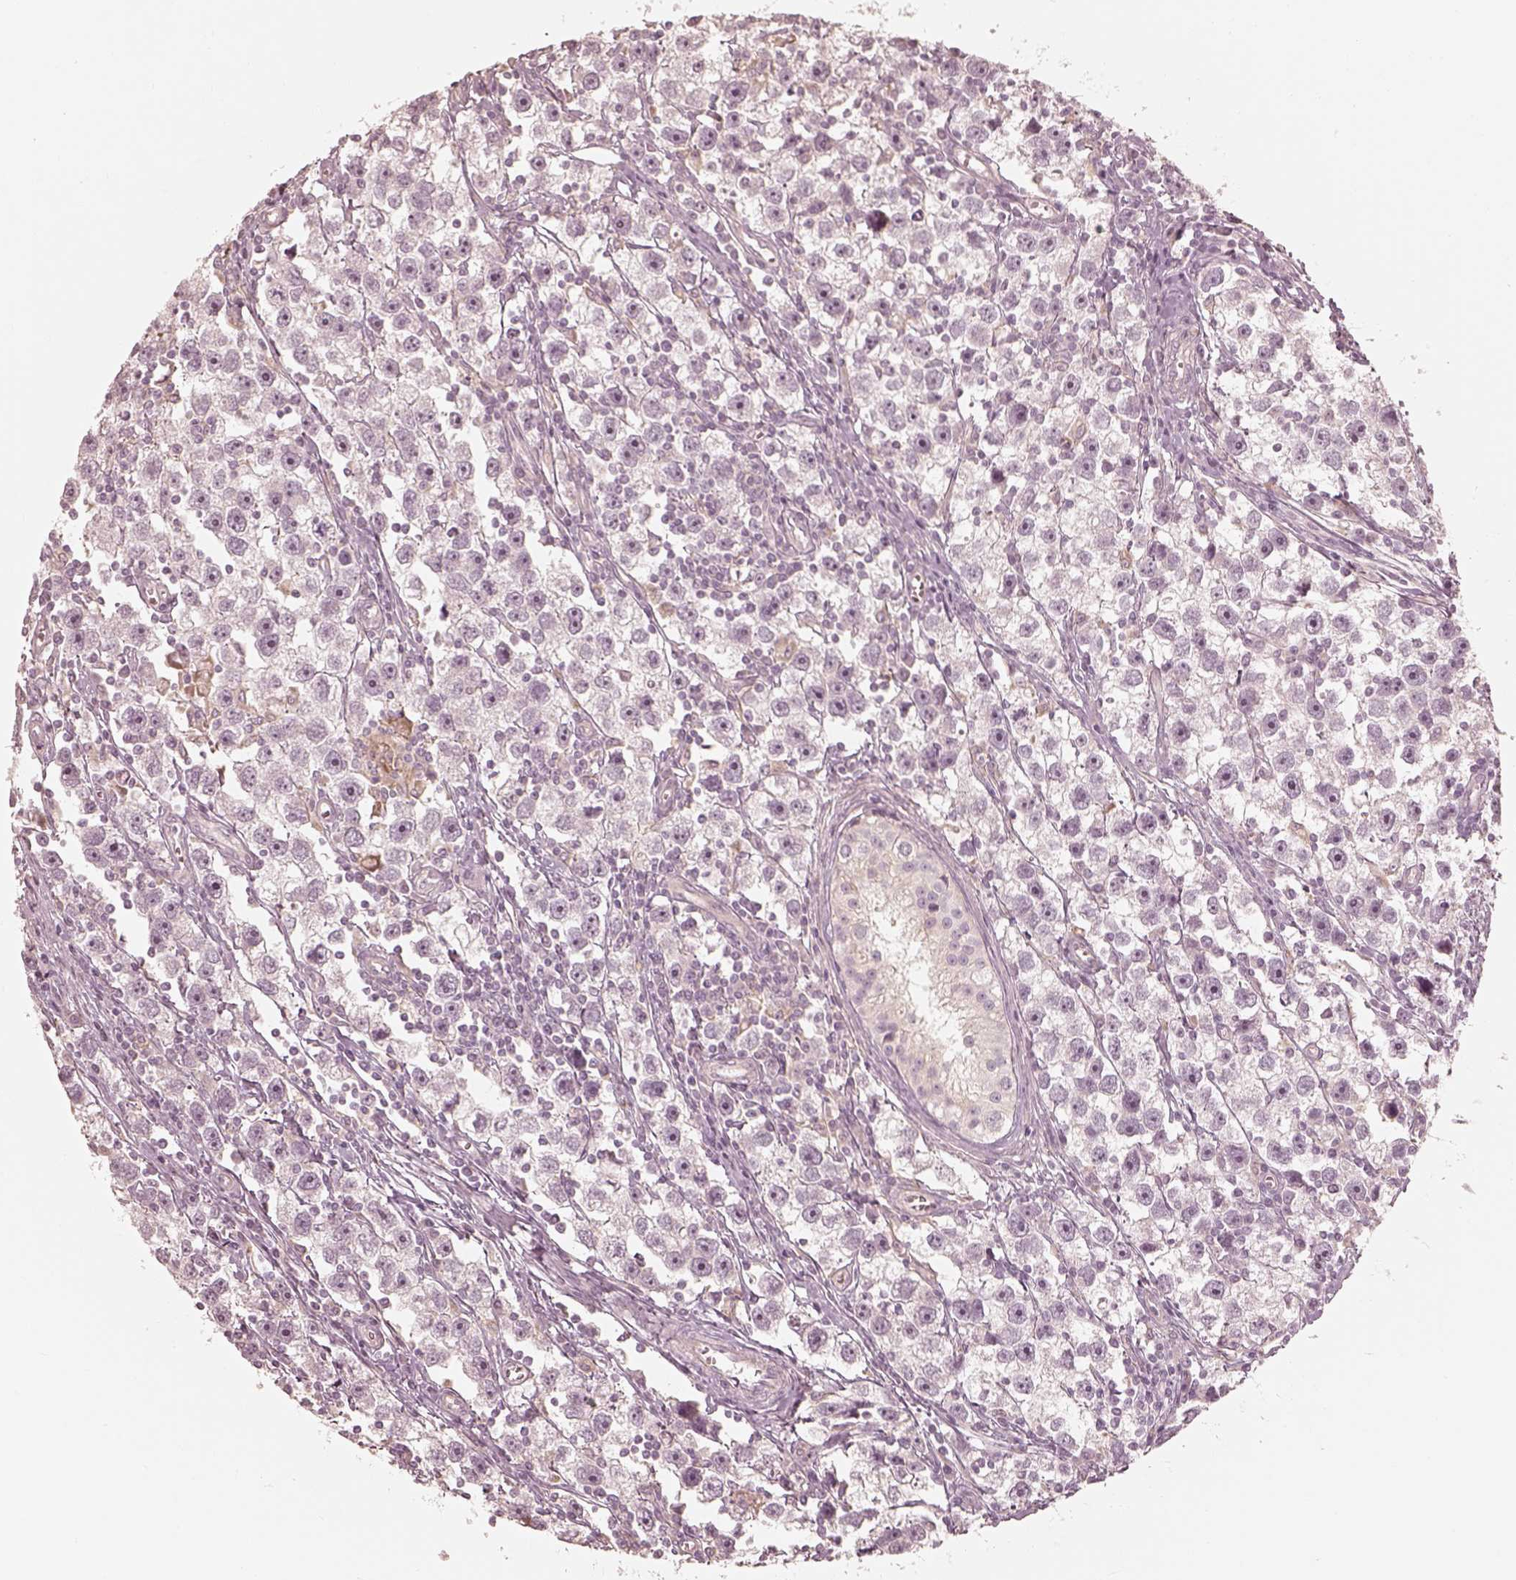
{"staining": {"intensity": "negative", "quantity": "none", "location": "none"}, "tissue": "testis cancer", "cell_type": "Tumor cells", "image_type": "cancer", "snomed": [{"axis": "morphology", "description": "Seminoma, NOS"}, {"axis": "topography", "description": "Testis"}], "caption": "High power microscopy micrograph of an IHC histopathology image of testis cancer, revealing no significant staining in tumor cells.", "gene": "FMNL2", "patient": {"sex": "male", "age": 30}}